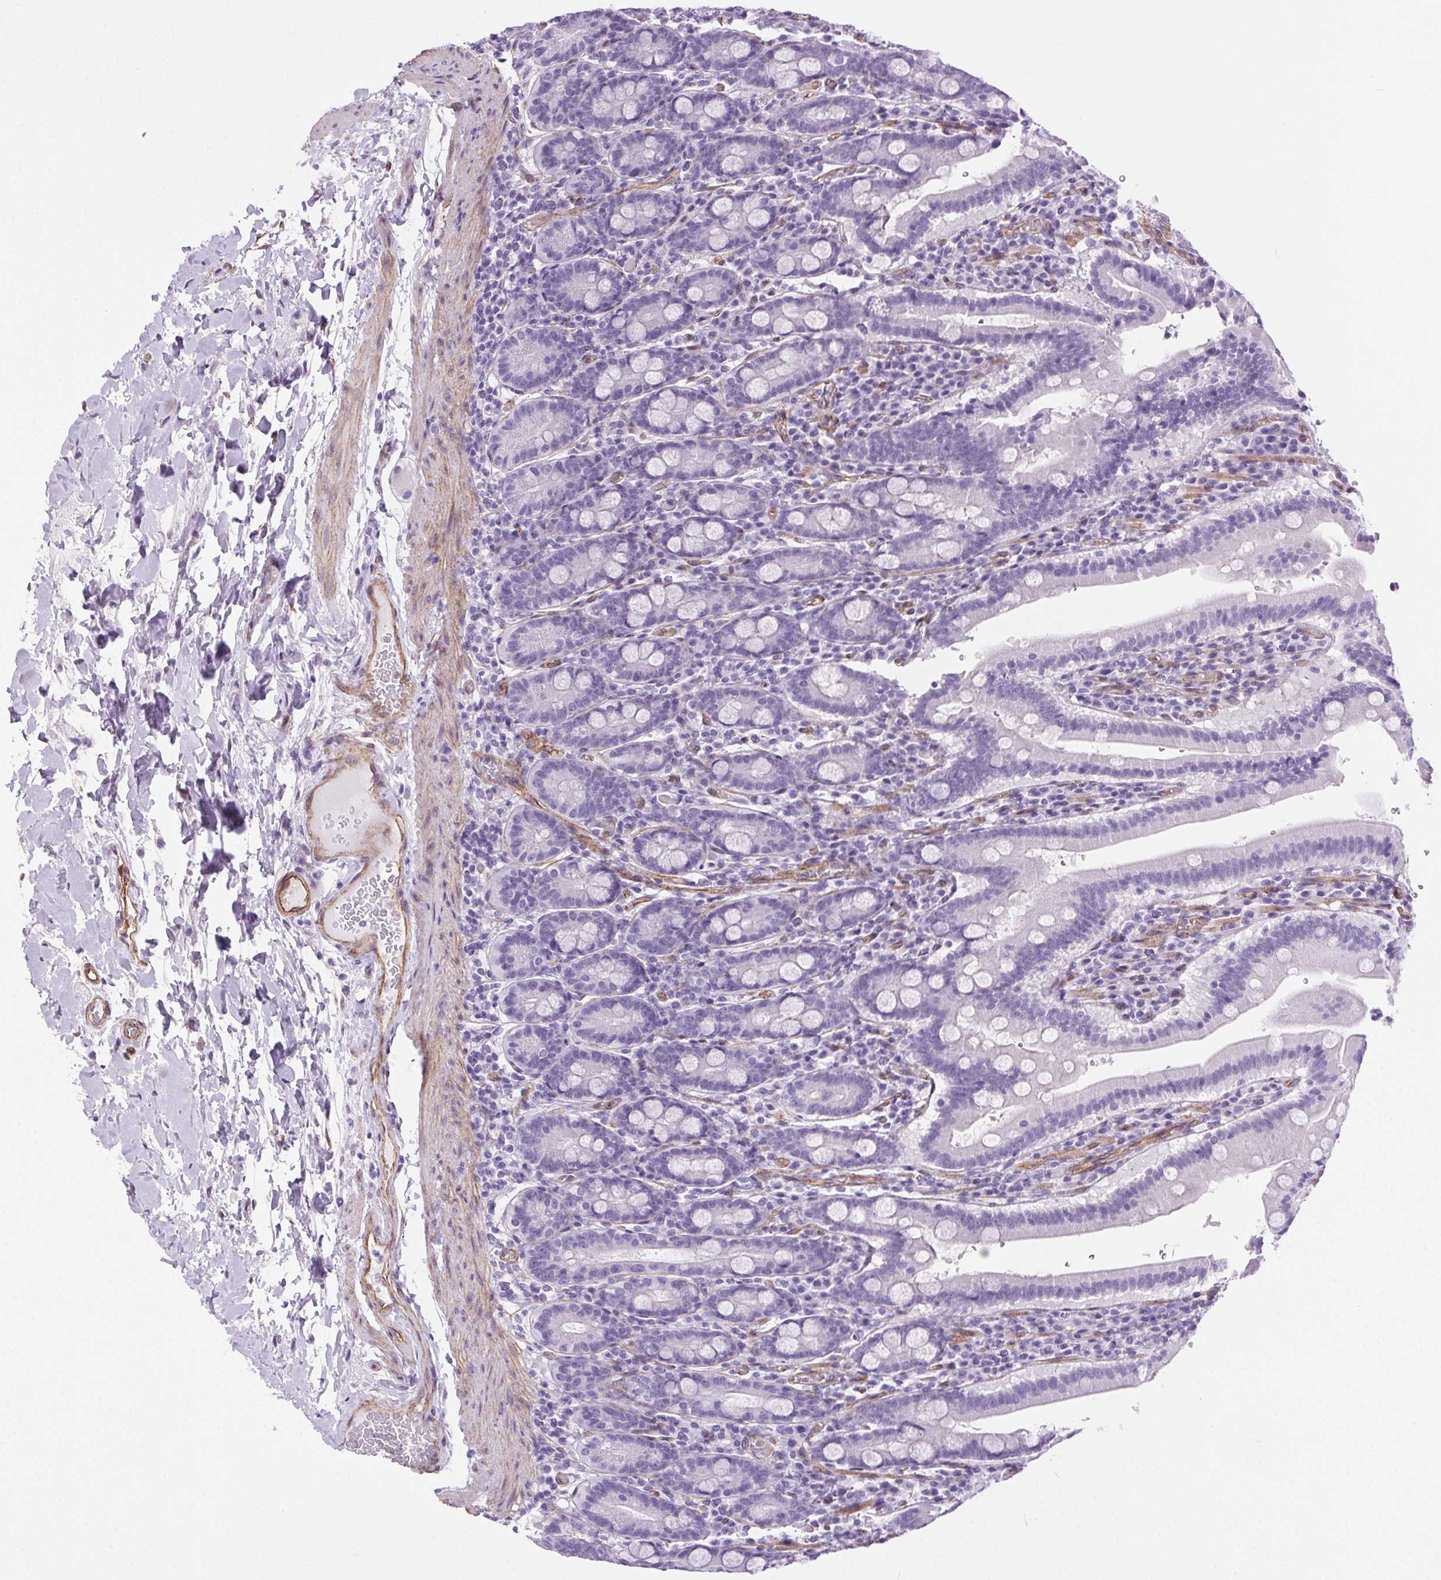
{"staining": {"intensity": "negative", "quantity": "none", "location": "none"}, "tissue": "small intestine", "cell_type": "Glandular cells", "image_type": "normal", "snomed": [{"axis": "morphology", "description": "Normal tissue, NOS"}, {"axis": "topography", "description": "Small intestine"}], "caption": "A histopathology image of small intestine stained for a protein shows no brown staining in glandular cells. (DAB (3,3'-diaminobenzidine) immunohistochemistry visualized using brightfield microscopy, high magnification).", "gene": "SHCBP1L", "patient": {"sex": "male", "age": 26}}